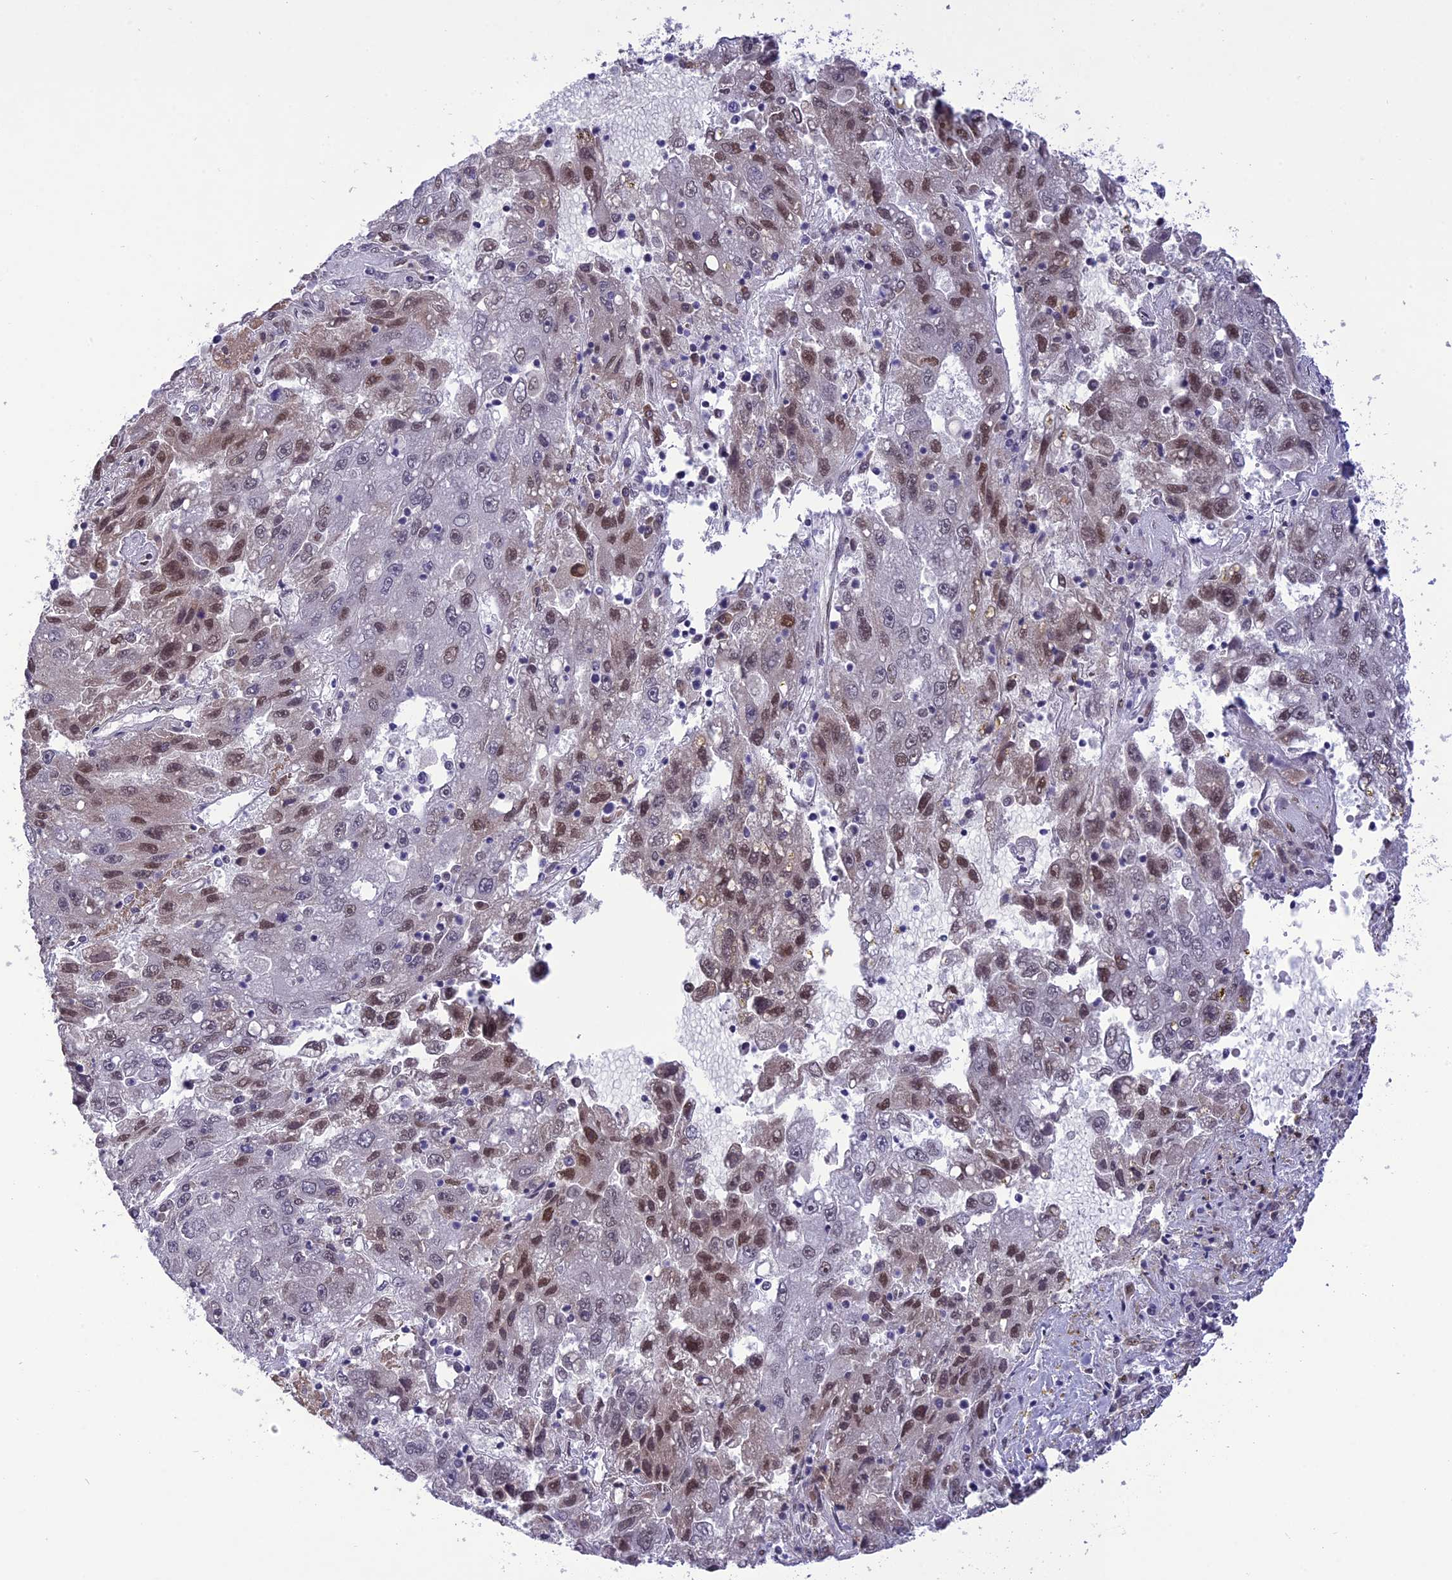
{"staining": {"intensity": "moderate", "quantity": "<25%", "location": "nuclear"}, "tissue": "liver cancer", "cell_type": "Tumor cells", "image_type": "cancer", "snomed": [{"axis": "morphology", "description": "Carcinoma, Hepatocellular, NOS"}, {"axis": "topography", "description": "Liver"}], "caption": "Liver hepatocellular carcinoma was stained to show a protein in brown. There is low levels of moderate nuclear expression in approximately <25% of tumor cells.", "gene": "DDX1", "patient": {"sex": "male", "age": 49}}